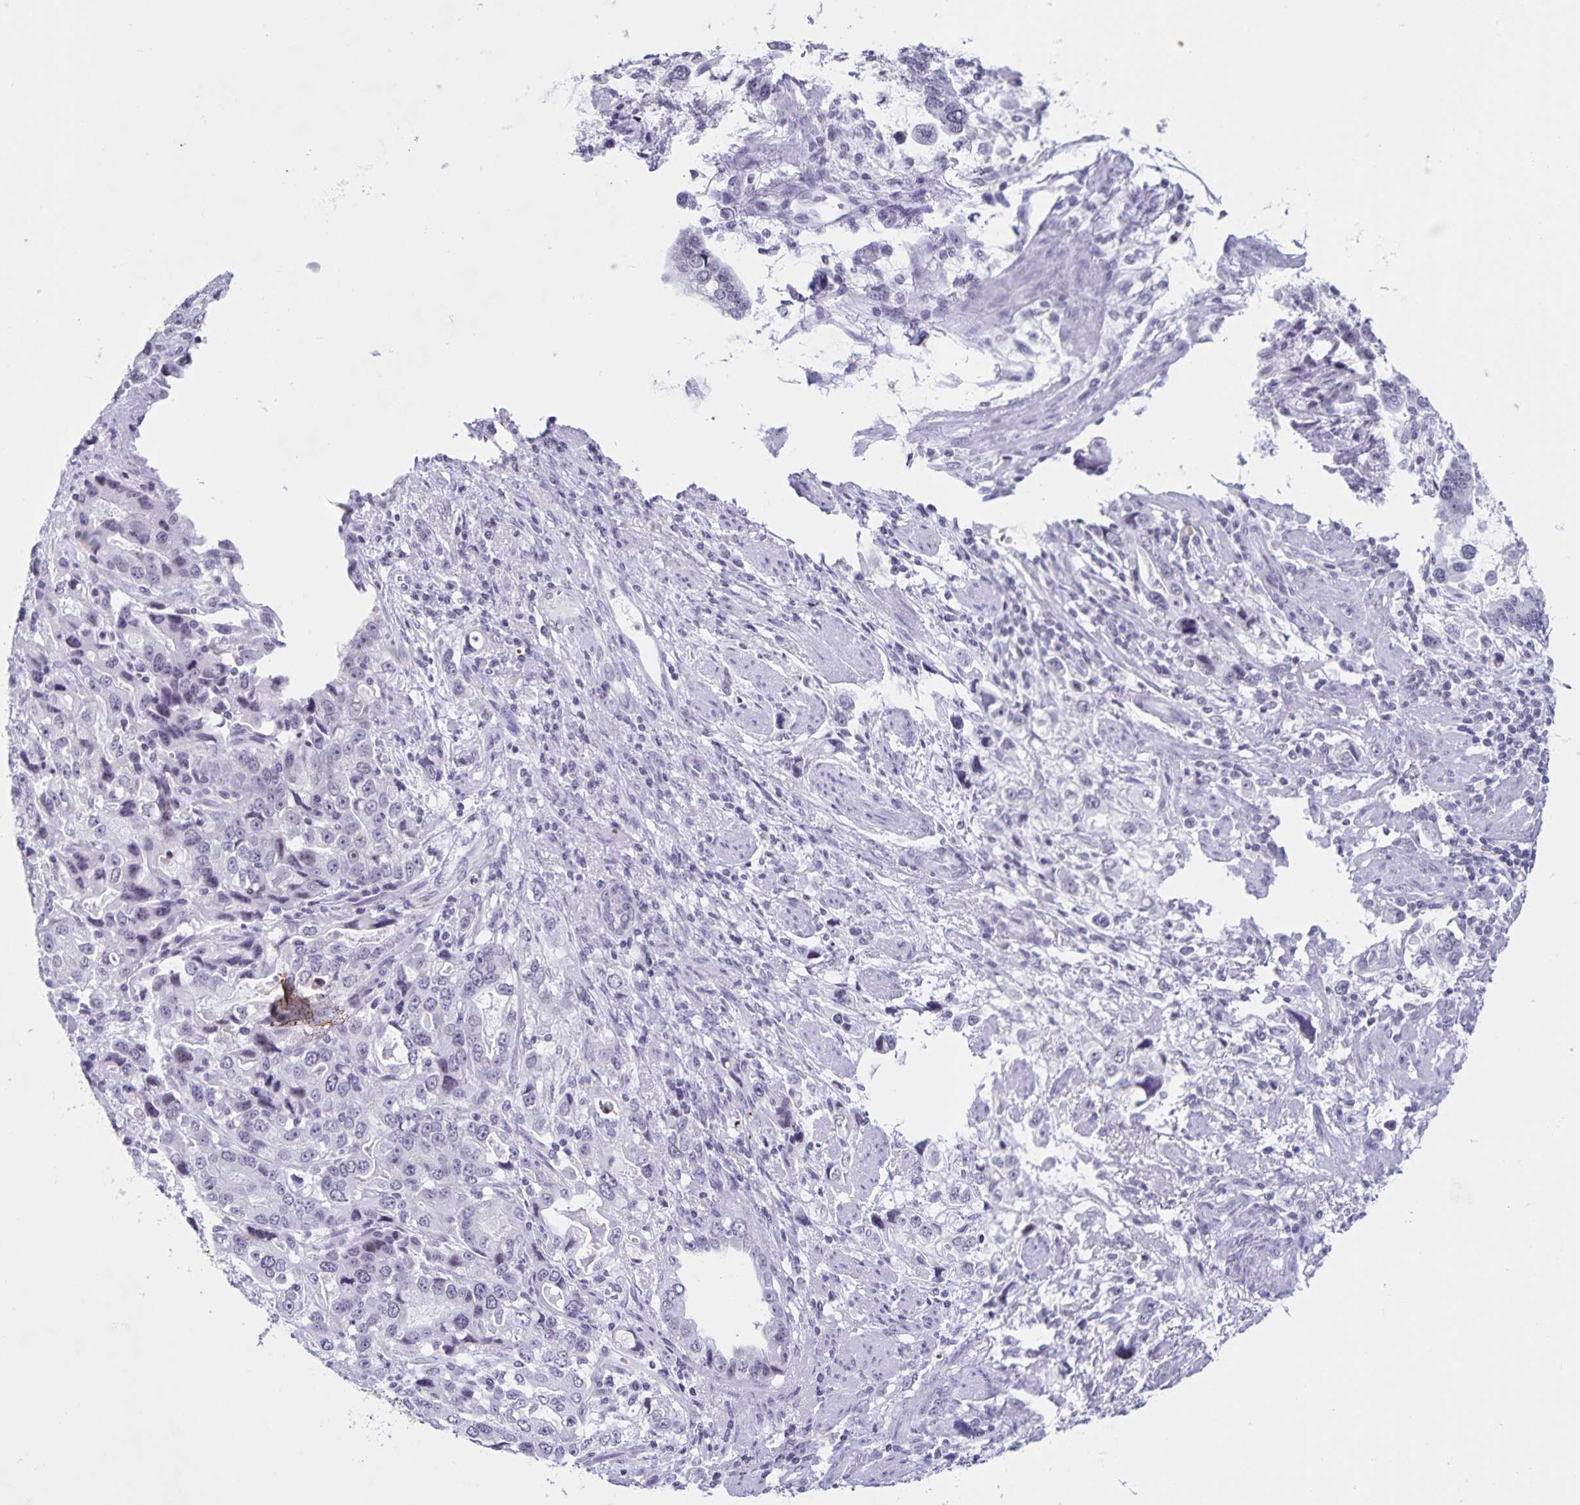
{"staining": {"intensity": "negative", "quantity": "none", "location": "none"}, "tissue": "stomach cancer", "cell_type": "Tumor cells", "image_type": "cancer", "snomed": [{"axis": "morphology", "description": "Adenocarcinoma, NOS"}, {"axis": "topography", "description": "Stomach, lower"}], "caption": "IHC histopathology image of human stomach cancer (adenocarcinoma) stained for a protein (brown), which displays no positivity in tumor cells.", "gene": "LCE6A", "patient": {"sex": "female", "age": 93}}